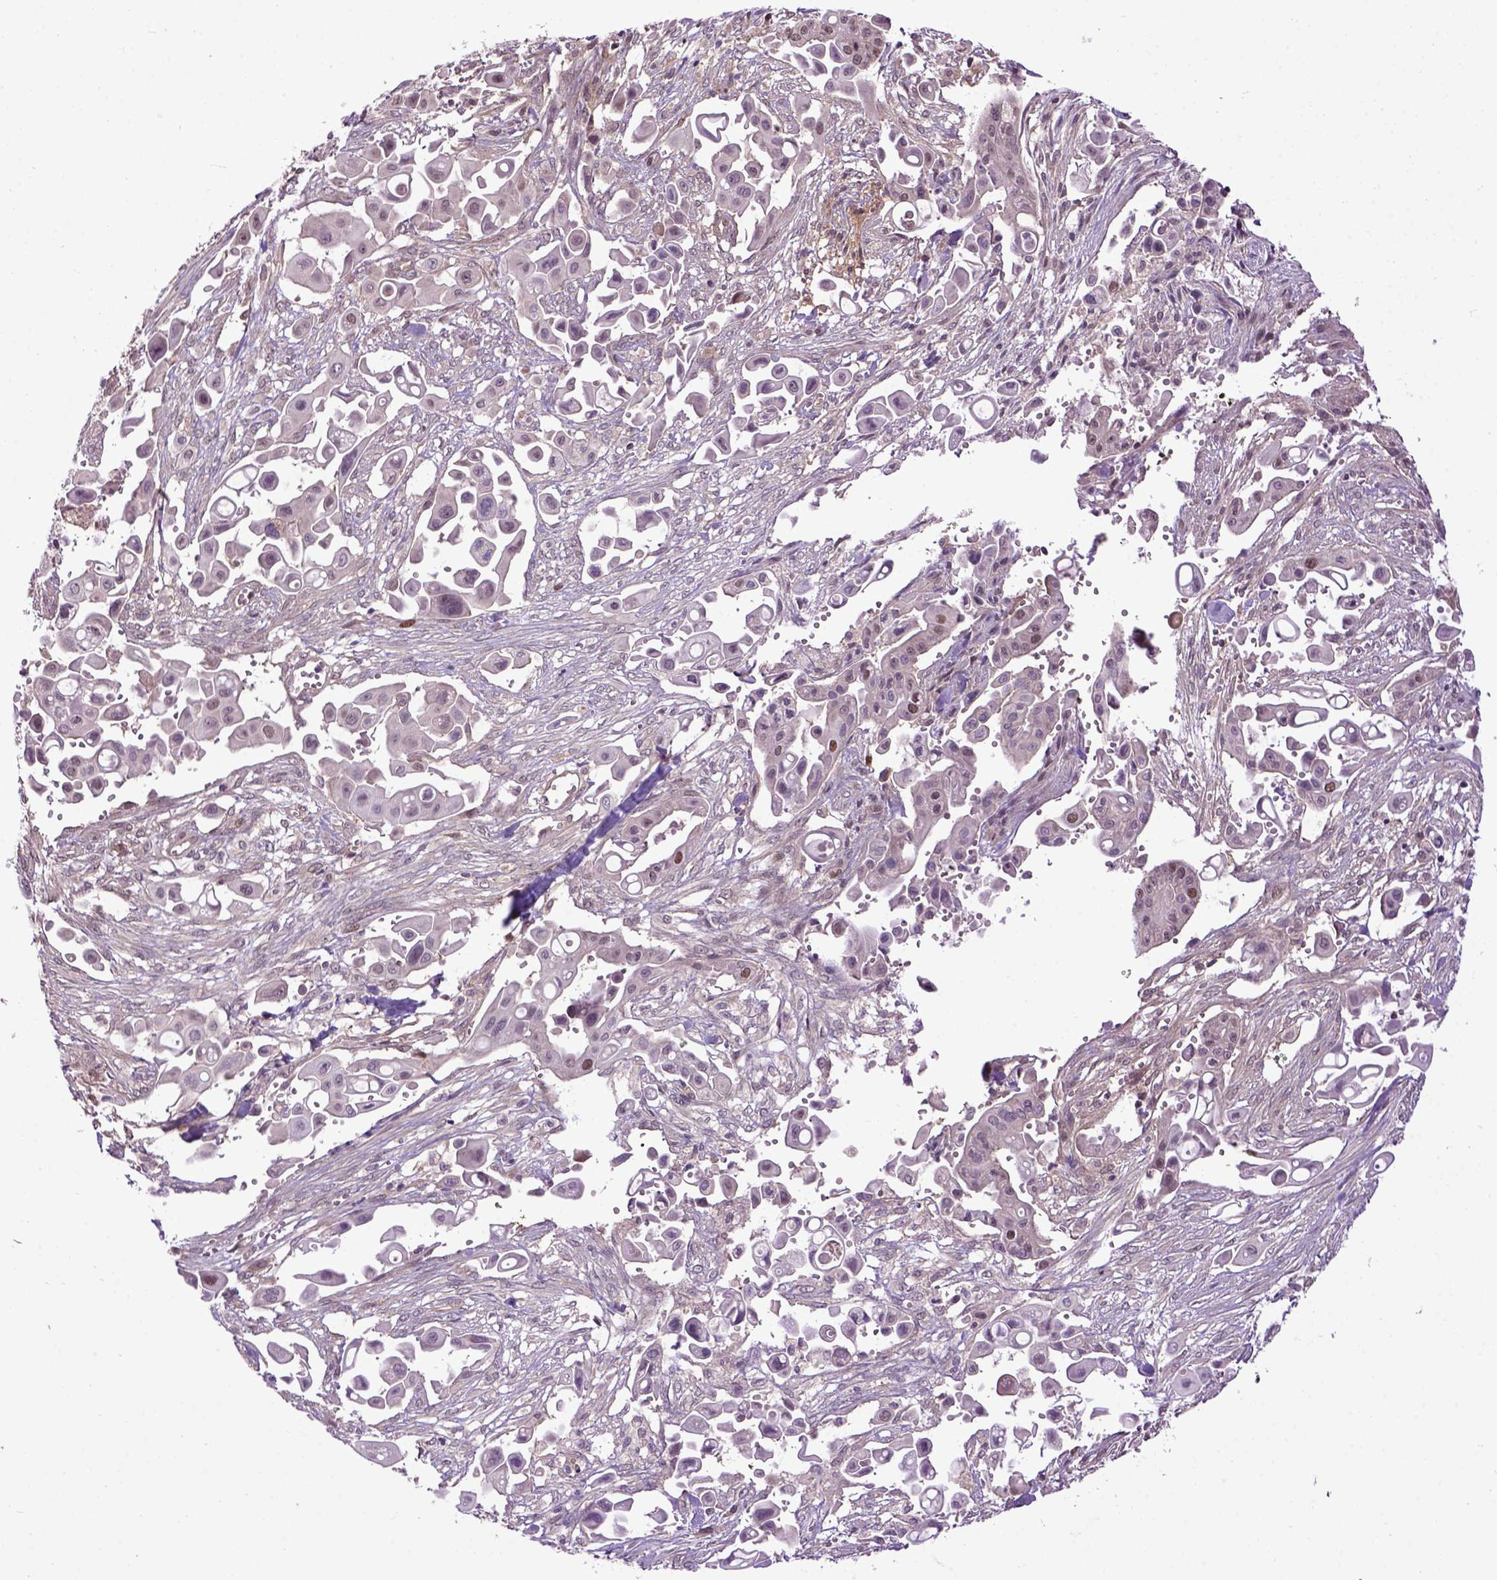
{"staining": {"intensity": "moderate", "quantity": "<25%", "location": "nuclear"}, "tissue": "pancreatic cancer", "cell_type": "Tumor cells", "image_type": "cancer", "snomed": [{"axis": "morphology", "description": "Adenocarcinoma, NOS"}, {"axis": "topography", "description": "Pancreas"}], "caption": "Immunohistochemical staining of pancreatic adenocarcinoma demonstrates low levels of moderate nuclear protein positivity in approximately <25% of tumor cells.", "gene": "WDR48", "patient": {"sex": "male", "age": 50}}